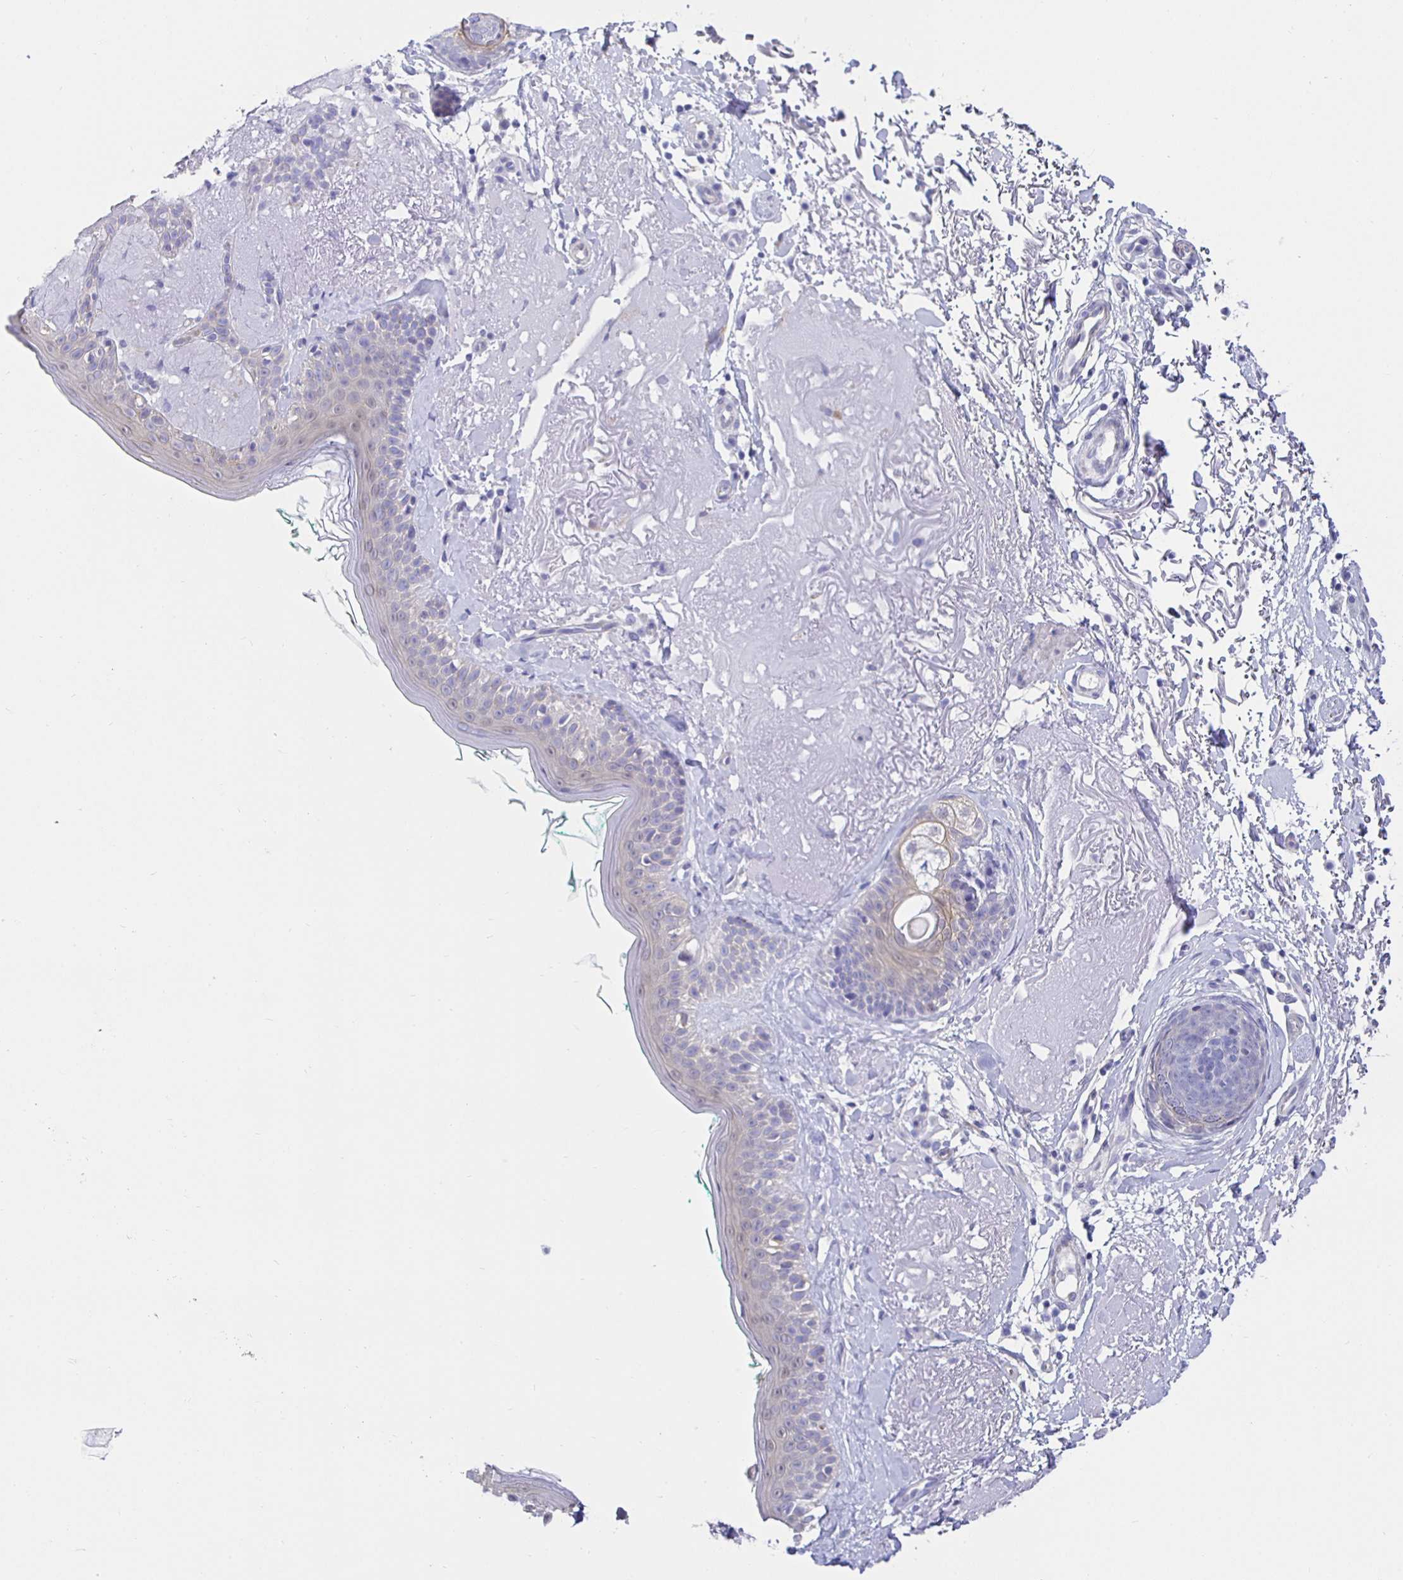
{"staining": {"intensity": "negative", "quantity": "none", "location": "none"}, "tissue": "skin", "cell_type": "Fibroblasts", "image_type": "normal", "snomed": [{"axis": "morphology", "description": "Normal tissue, NOS"}, {"axis": "topography", "description": "Skin"}], "caption": "DAB immunohistochemical staining of benign skin exhibits no significant positivity in fibroblasts.", "gene": "HSPA4L", "patient": {"sex": "male", "age": 73}}